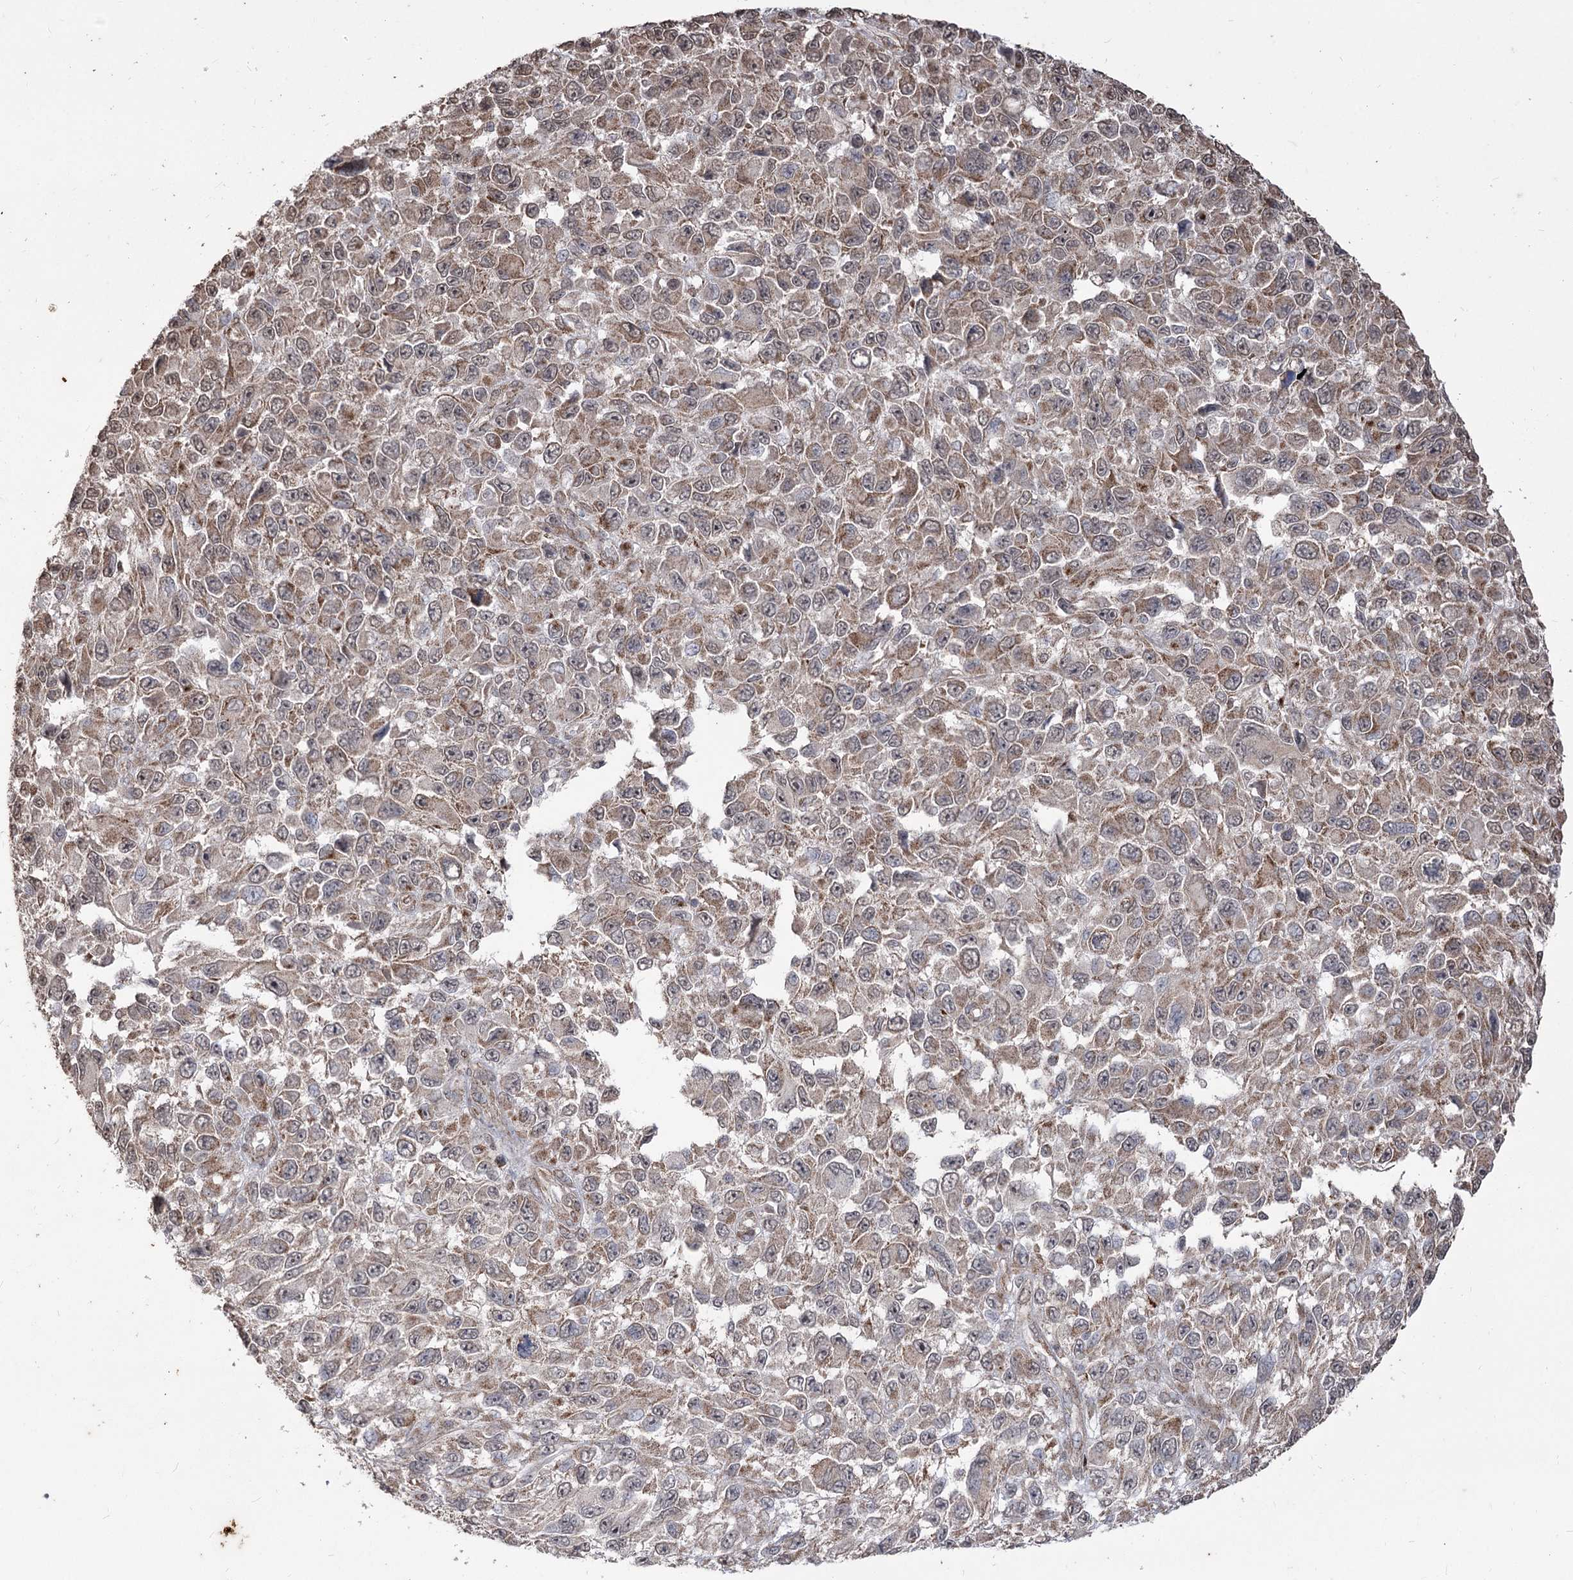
{"staining": {"intensity": "moderate", "quantity": ">75%", "location": "cytoplasmic/membranous"}, "tissue": "melanoma", "cell_type": "Tumor cells", "image_type": "cancer", "snomed": [{"axis": "morphology", "description": "Malignant melanoma, NOS"}, {"axis": "topography", "description": "Skin"}], "caption": "The photomicrograph shows a brown stain indicating the presence of a protein in the cytoplasmic/membranous of tumor cells in melanoma.", "gene": "ZSCAN23", "patient": {"sex": "female", "age": 96}}